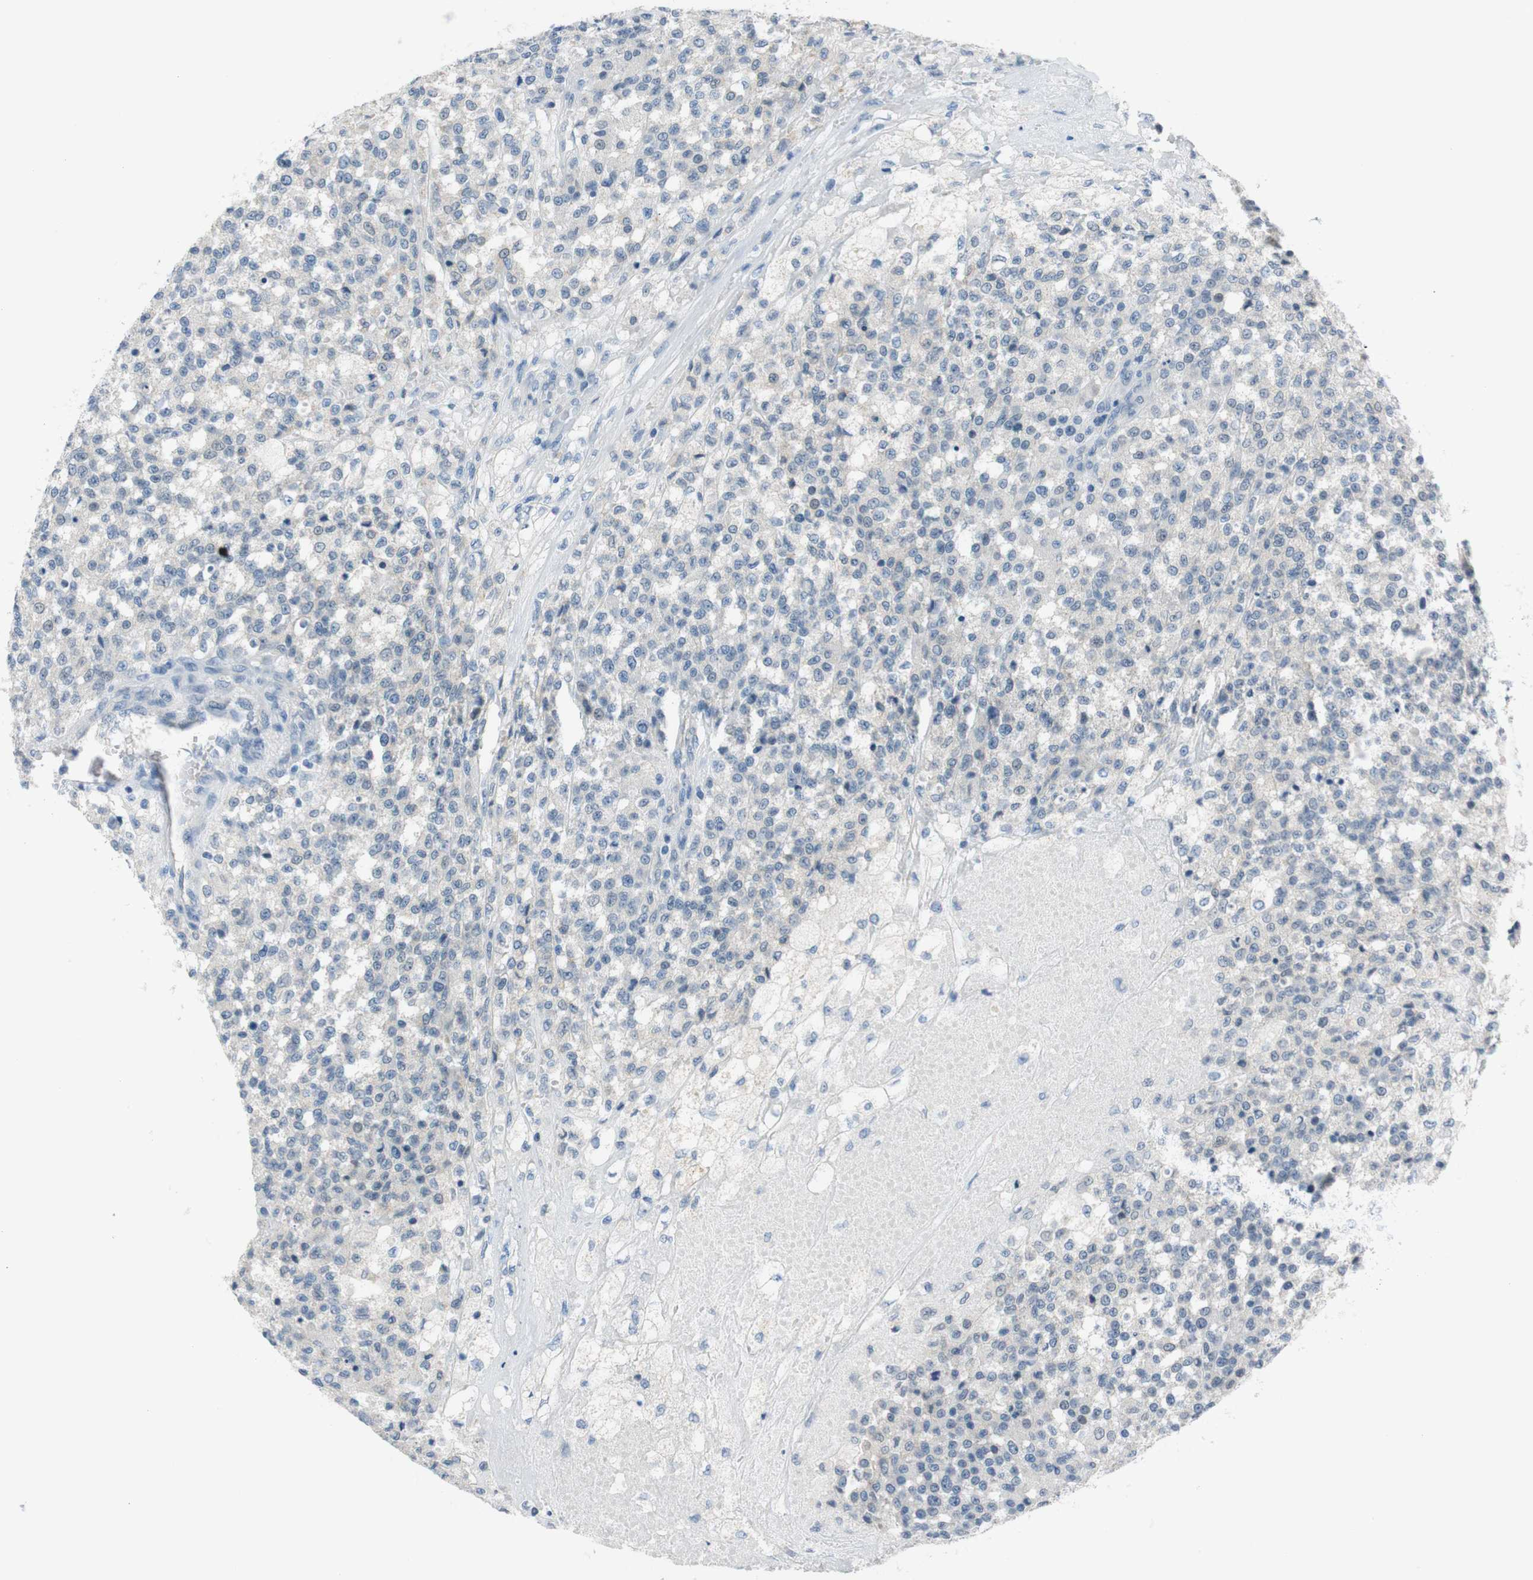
{"staining": {"intensity": "negative", "quantity": "none", "location": "none"}, "tissue": "testis cancer", "cell_type": "Tumor cells", "image_type": "cancer", "snomed": [{"axis": "morphology", "description": "Seminoma, NOS"}, {"axis": "topography", "description": "Testis"}], "caption": "A micrograph of human testis cancer (seminoma) is negative for staining in tumor cells. (Brightfield microscopy of DAB (3,3'-diaminobenzidine) immunohistochemistry at high magnification).", "gene": "HRH2", "patient": {"sex": "male", "age": 59}}